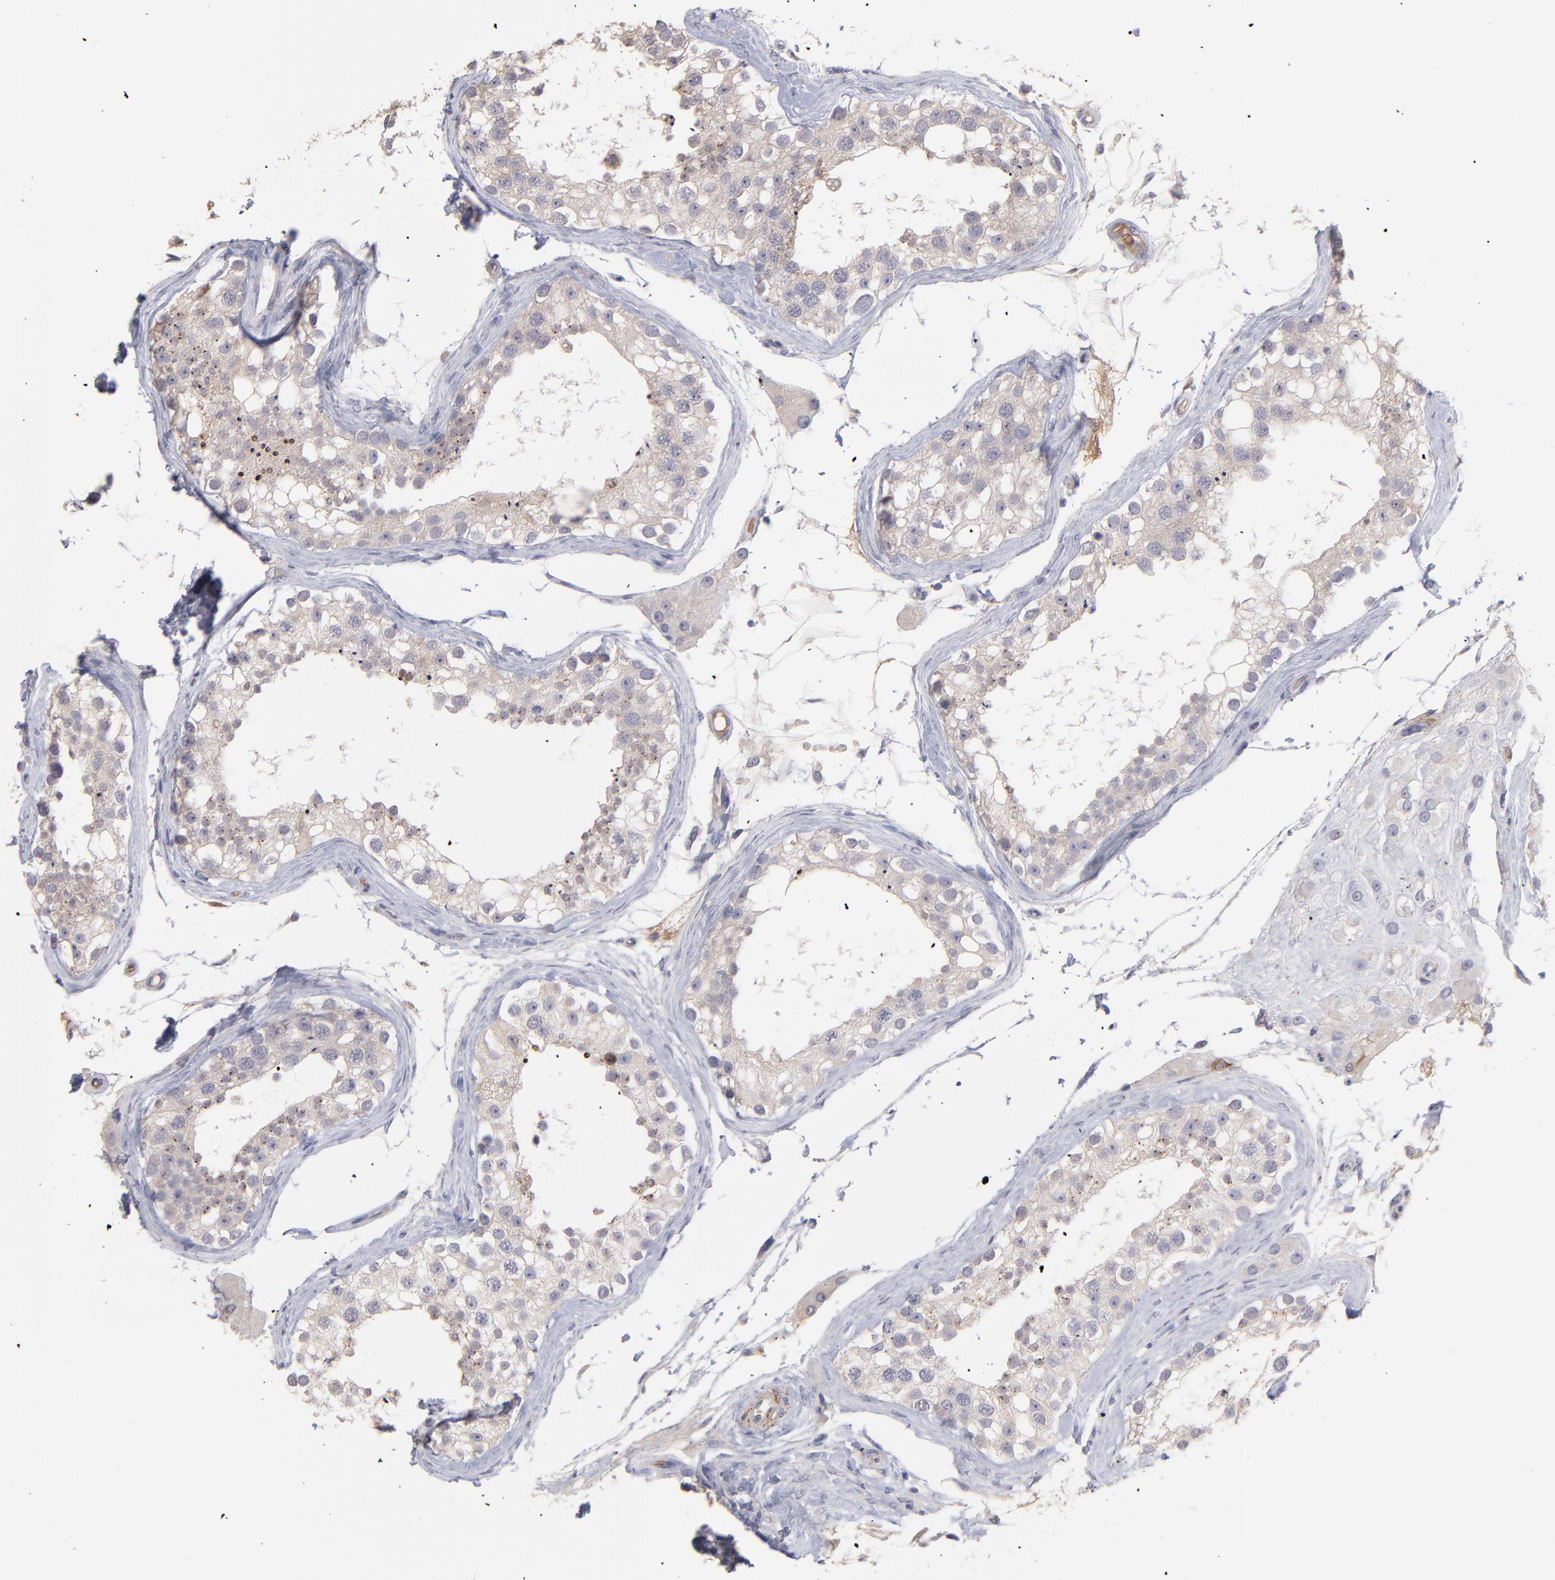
{"staining": {"intensity": "weak", "quantity": ">75%", "location": "cytoplasmic/membranous"}, "tissue": "testis", "cell_type": "Cells in seminiferous ducts", "image_type": "normal", "snomed": [{"axis": "morphology", "description": "Normal tissue, NOS"}, {"axis": "topography", "description": "Testis"}], "caption": "Normal testis shows weak cytoplasmic/membranous staining in about >75% of cells in seminiferous ducts.", "gene": "F13B", "patient": {"sex": "male", "age": 68}}